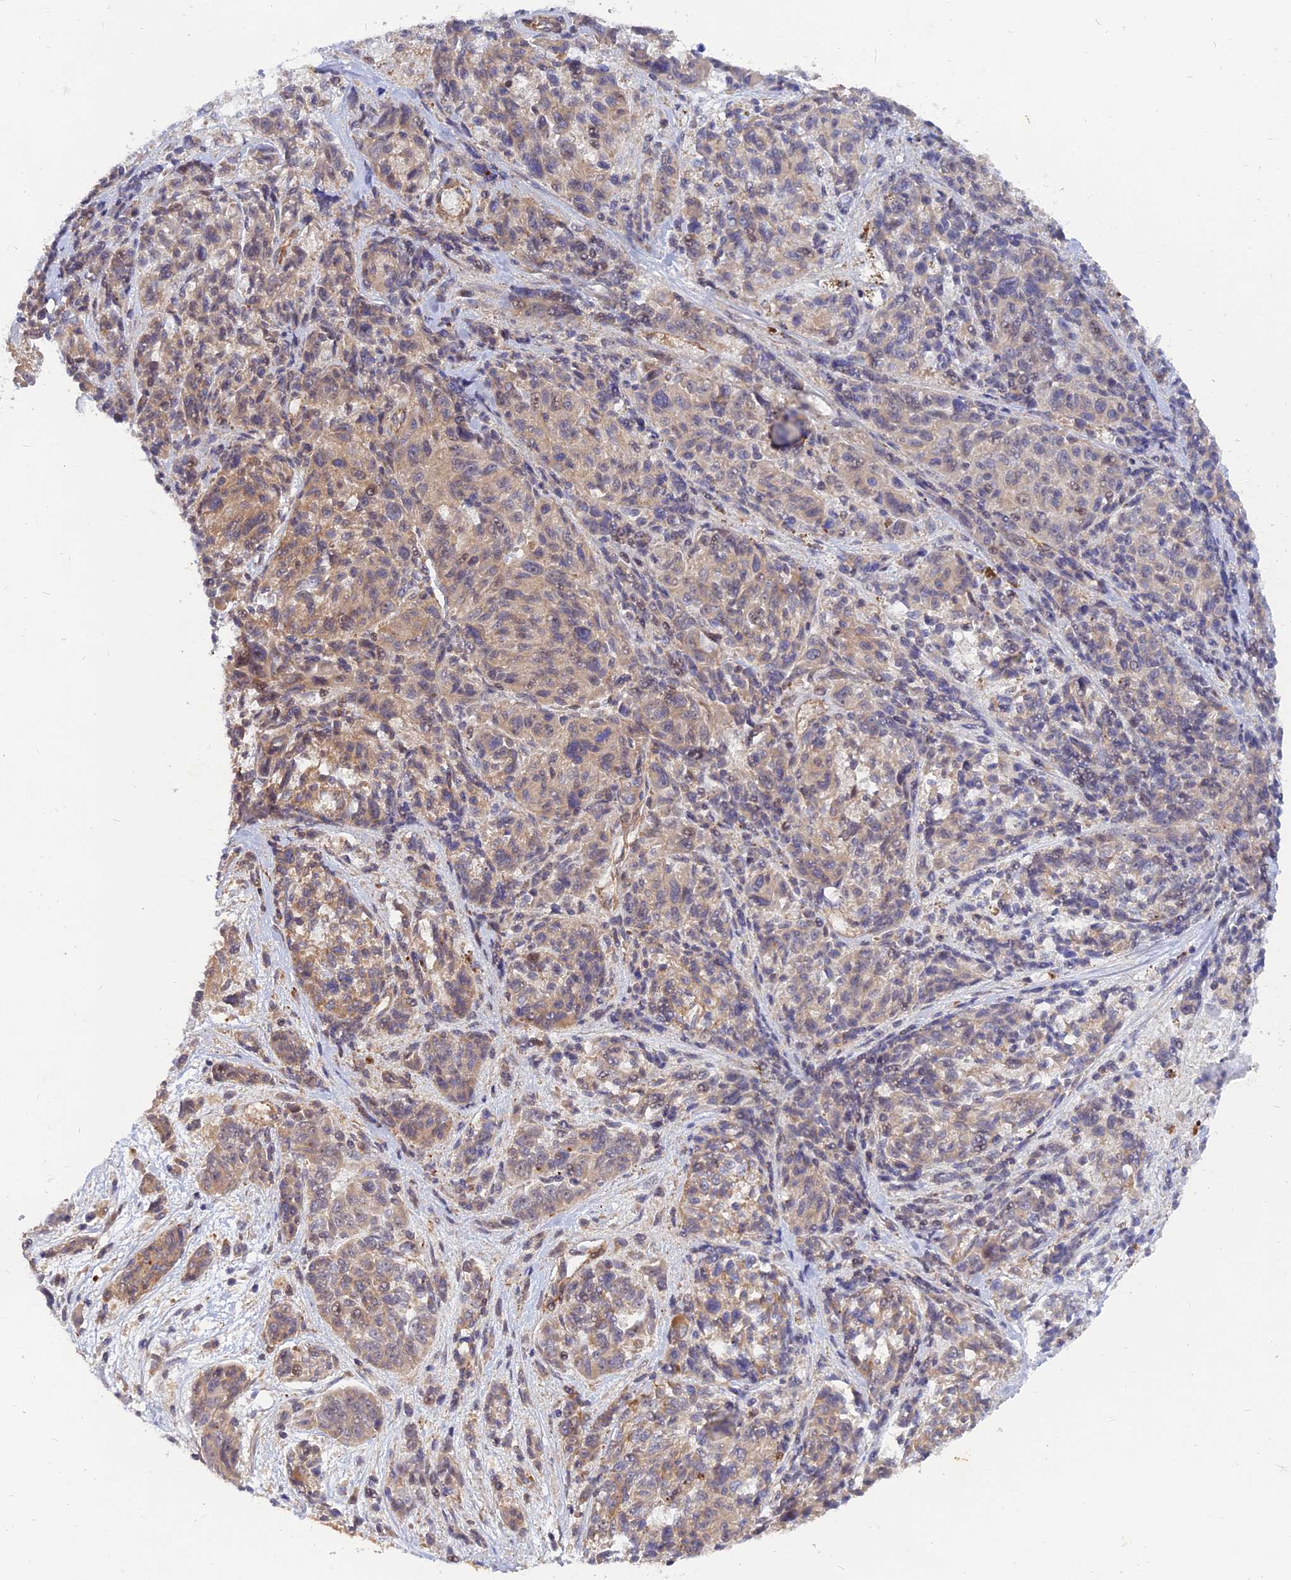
{"staining": {"intensity": "weak", "quantity": "<25%", "location": "cytoplasmic/membranous"}, "tissue": "melanoma", "cell_type": "Tumor cells", "image_type": "cancer", "snomed": [{"axis": "morphology", "description": "Malignant melanoma, NOS"}, {"axis": "topography", "description": "Skin"}], "caption": "IHC of malignant melanoma reveals no expression in tumor cells.", "gene": "WDR41", "patient": {"sex": "male", "age": 53}}